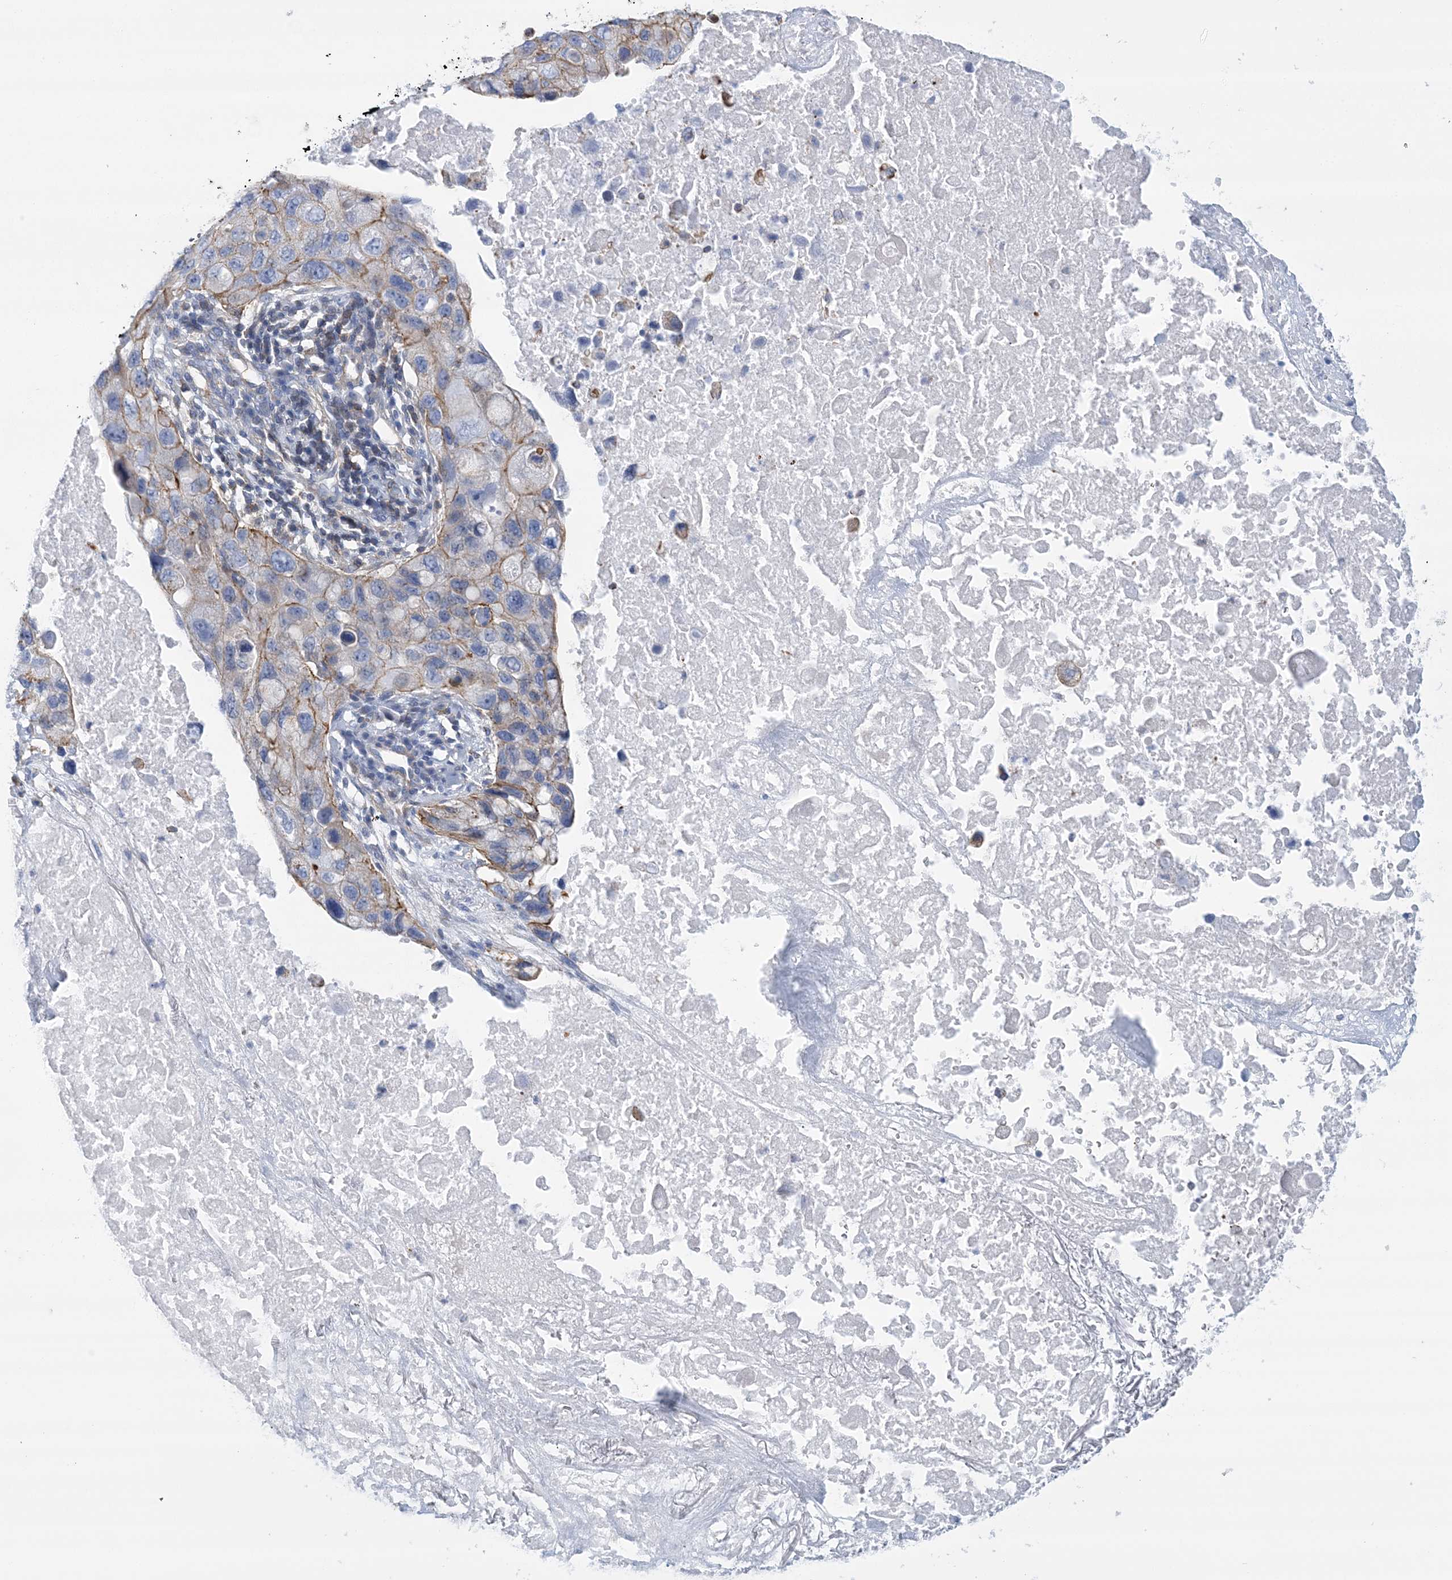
{"staining": {"intensity": "moderate", "quantity": "<25%", "location": "cytoplasmic/membranous"}, "tissue": "lung cancer", "cell_type": "Tumor cells", "image_type": "cancer", "snomed": [{"axis": "morphology", "description": "Squamous cell carcinoma, NOS"}, {"axis": "topography", "description": "Lung"}], "caption": "Protein staining of lung squamous cell carcinoma tissue displays moderate cytoplasmic/membranous expression in approximately <25% of tumor cells. Immunohistochemistry stains the protein of interest in brown and the nuclei are stained blue.", "gene": "C11orf21", "patient": {"sex": "female", "age": 73}}